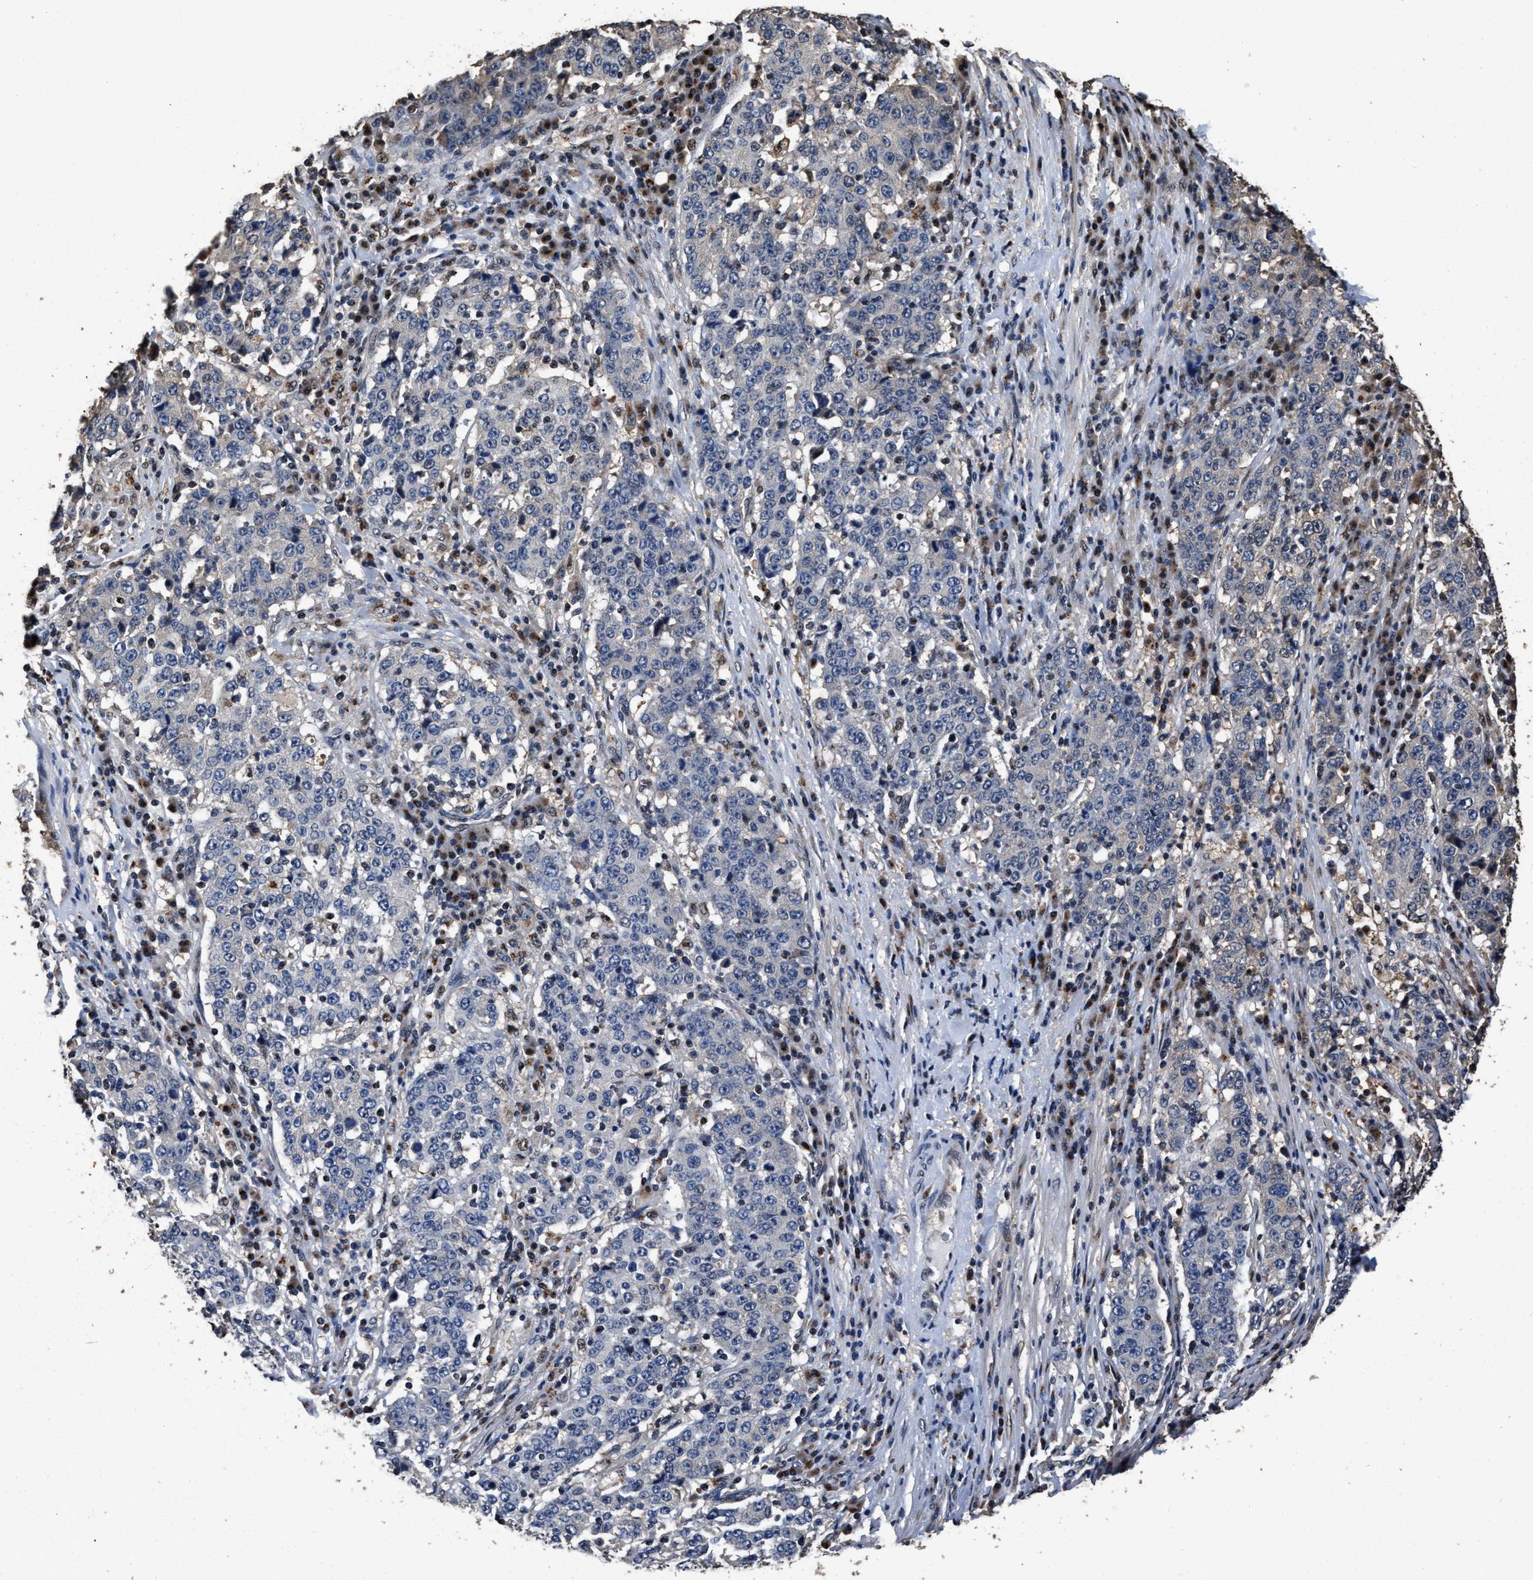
{"staining": {"intensity": "negative", "quantity": "none", "location": "none"}, "tissue": "stomach cancer", "cell_type": "Tumor cells", "image_type": "cancer", "snomed": [{"axis": "morphology", "description": "Adenocarcinoma, NOS"}, {"axis": "topography", "description": "Stomach"}], "caption": "High magnification brightfield microscopy of stomach adenocarcinoma stained with DAB (3,3'-diaminobenzidine) (brown) and counterstained with hematoxylin (blue): tumor cells show no significant positivity. The staining is performed using DAB brown chromogen with nuclei counter-stained in using hematoxylin.", "gene": "TPST2", "patient": {"sex": "male", "age": 59}}